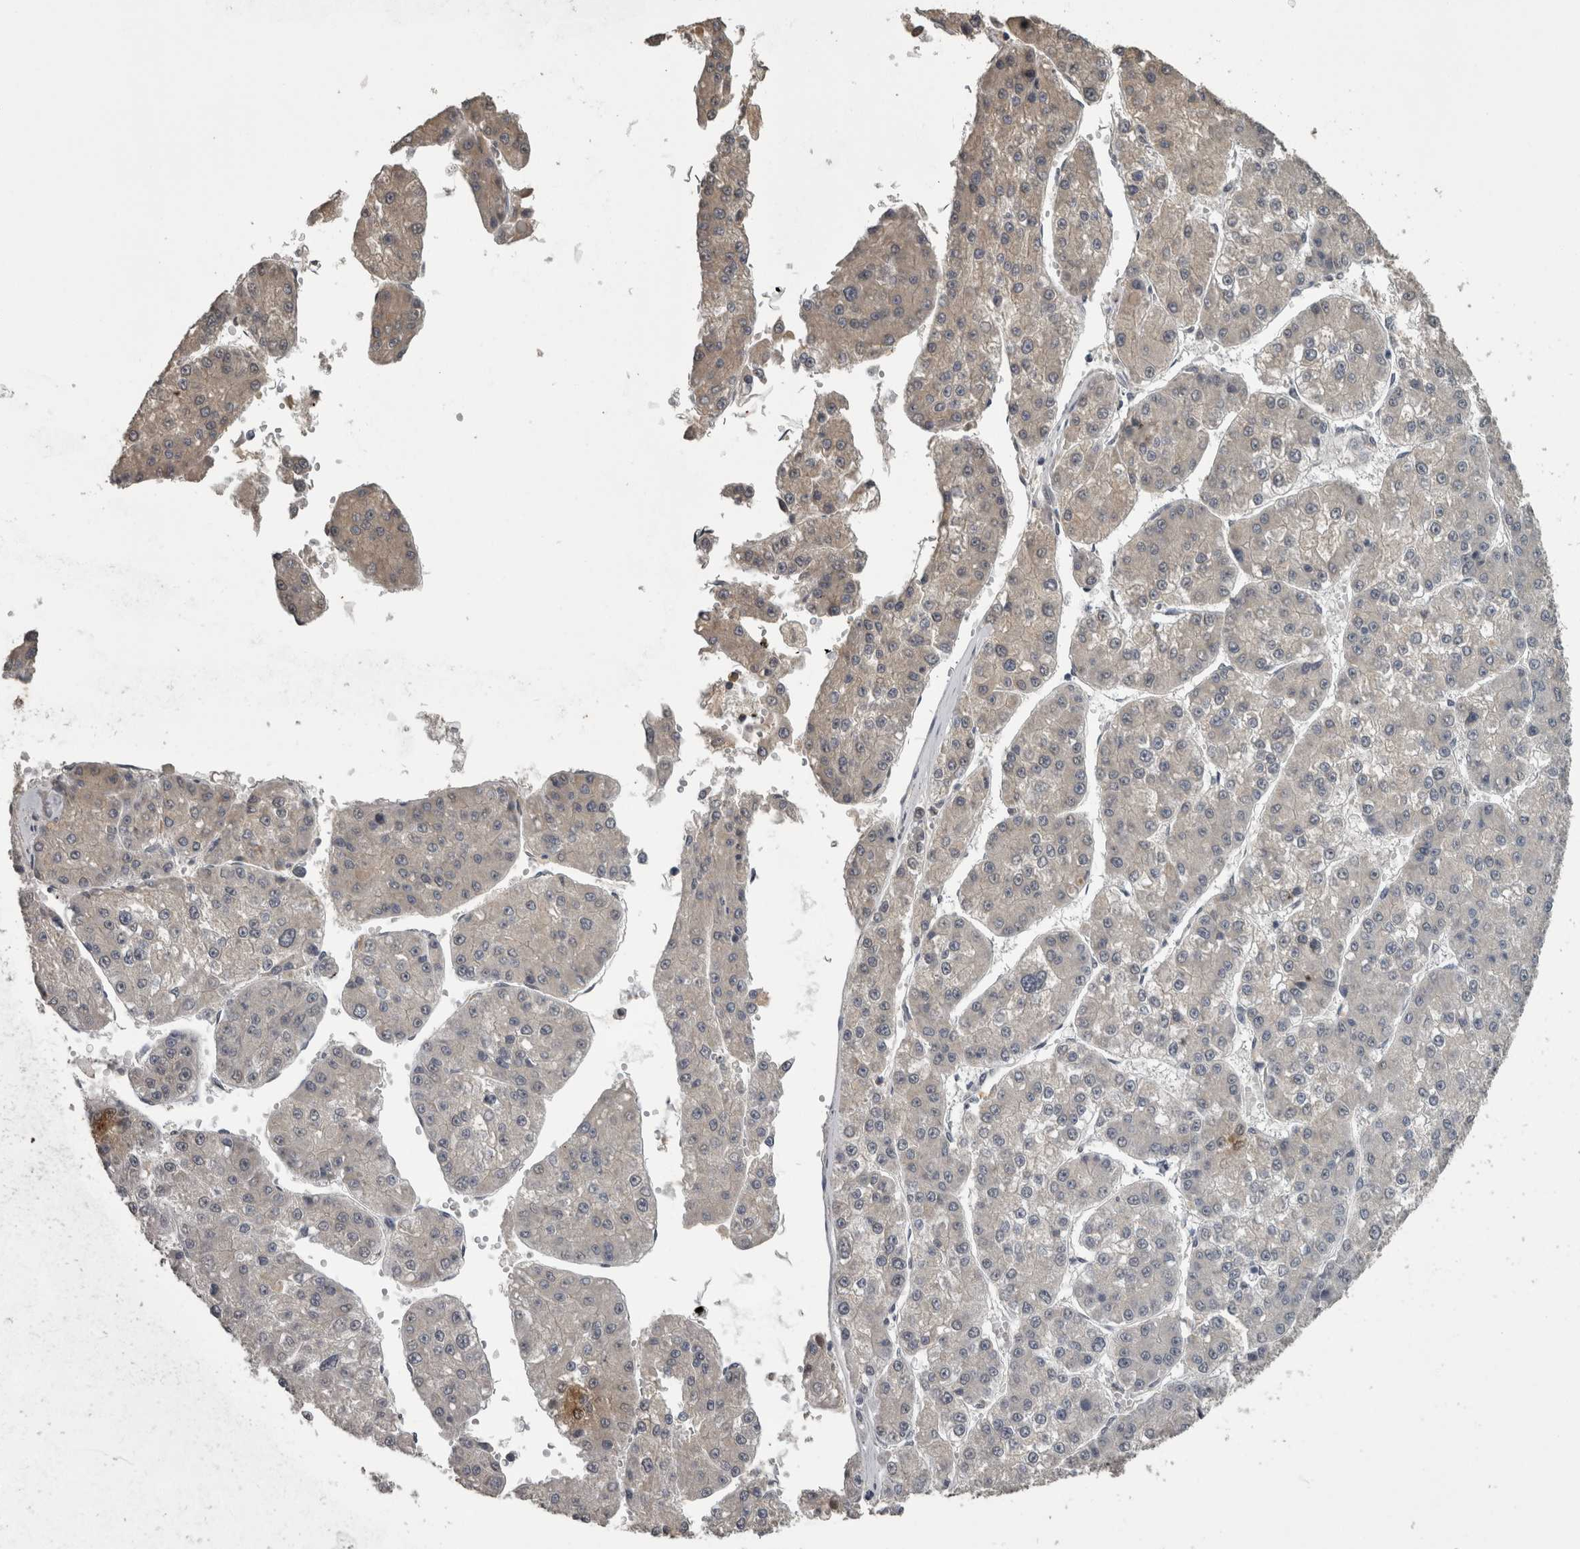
{"staining": {"intensity": "weak", "quantity": "<25%", "location": "cytoplasmic/membranous"}, "tissue": "liver cancer", "cell_type": "Tumor cells", "image_type": "cancer", "snomed": [{"axis": "morphology", "description": "Carcinoma, Hepatocellular, NOS"}, {"axis": "topography", "description": "Liver"}], "caption": "Photomicrograph shows no significant protein staining in tumor cells of liver cancer.", "gene": "PIK3AP1", "patient": {"sex": "female", "age": 73}}